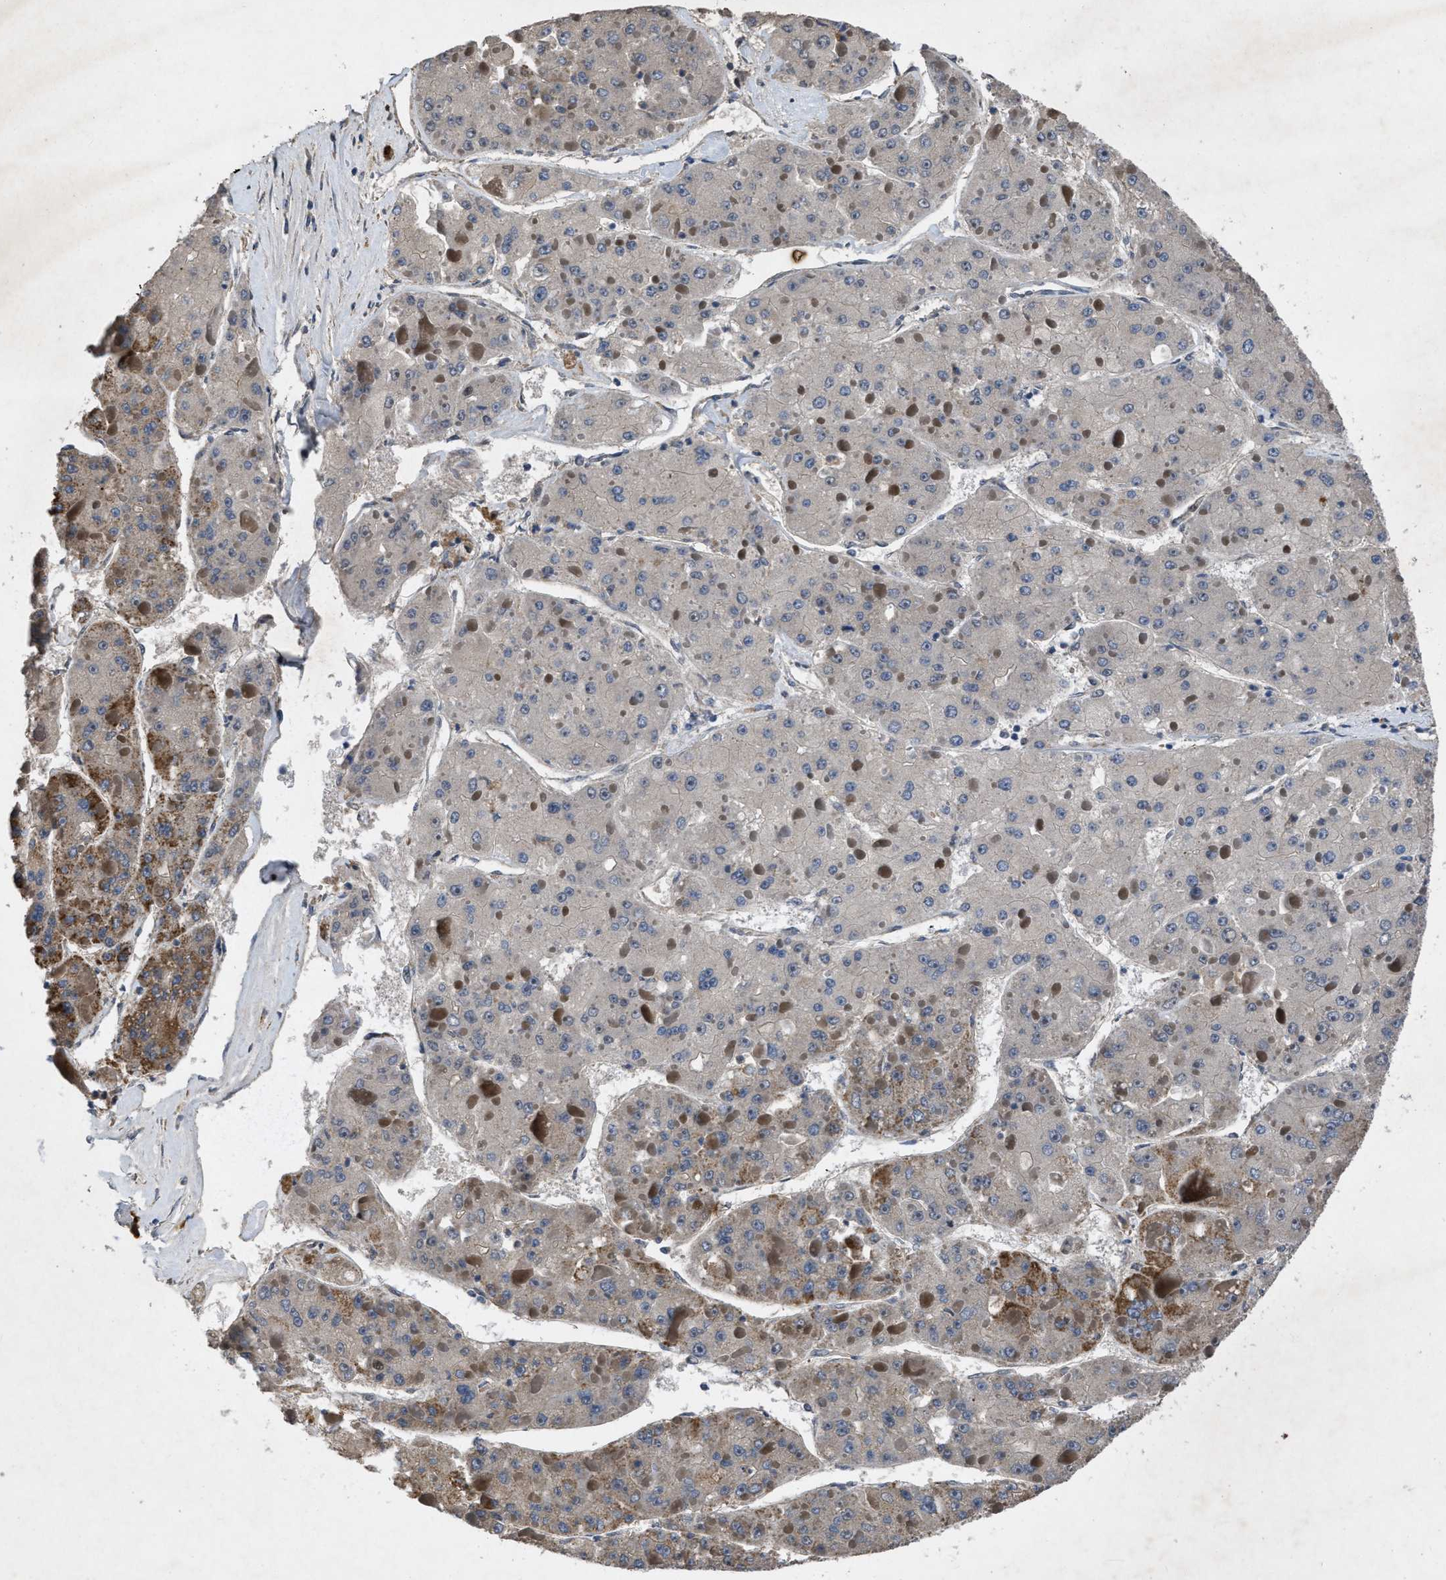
{"staining": {"intensity": "moderate", "quantity": "<25%", "location": "cytoplasmic/membranous"}, "tissue": "liver cancer", "cell_type": "Tumor cells", "image_type": "cancer", "snomed": [{"axis": "morphology", "description": "Carcinoma, Hepatocellular, NOS"}, {"axis": "topography", "description": "Liver"}], "caption": "Protein staining displays moderate cytoplasmic/membranous staining in approximately <25% of tumor cells in liver hepatocellular carcinoma. (DAB (3,3'-diaminobenzidine) = brown stain, brightfield microscopy at high magnification).", "gene": "ZNHIT1", "patient": {"sex": "female", "age": 73}}